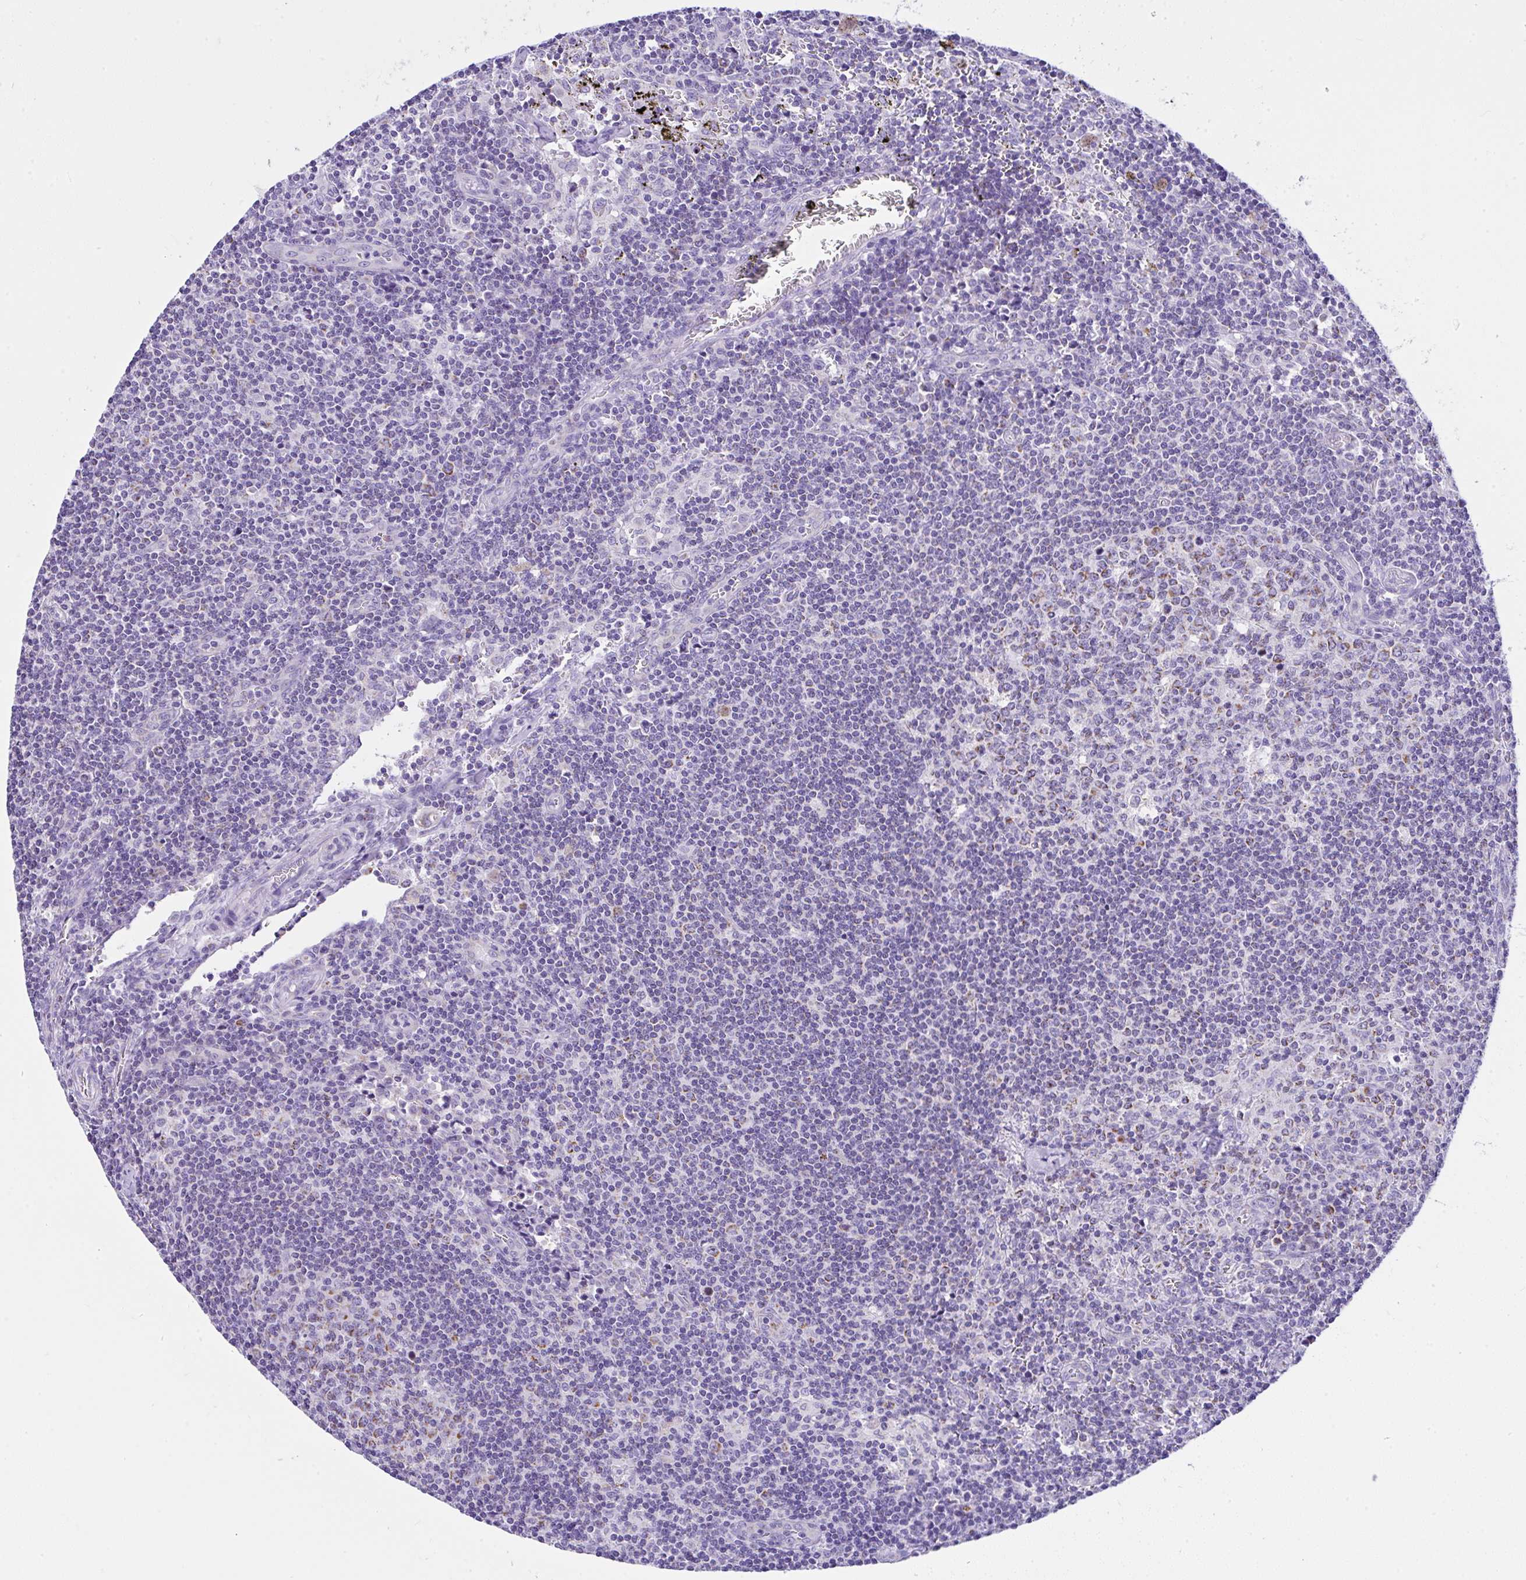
{"staining": {"intensity": "moderate", "quantity": "<25%", "location": "cytoplasmic/membranous"}, "tissue": "lymph node", "cell_type": "Germinal center cells", "image_type": "normal", "snomed": [{"axis": "morphology", "description": "Normal tissue, NOS"}, {"axis": "topography", "description": "Lymph node"}], "caption": "IHC photomicrograph of normal human lymph node stained for a protein (brown), which reveals low levels of moderate cytoplasmic/membranous staining in approximately <25% of germinal center cells.", "gene": "SLC13A1", "patient": {"sex": "female", "age": 45}}